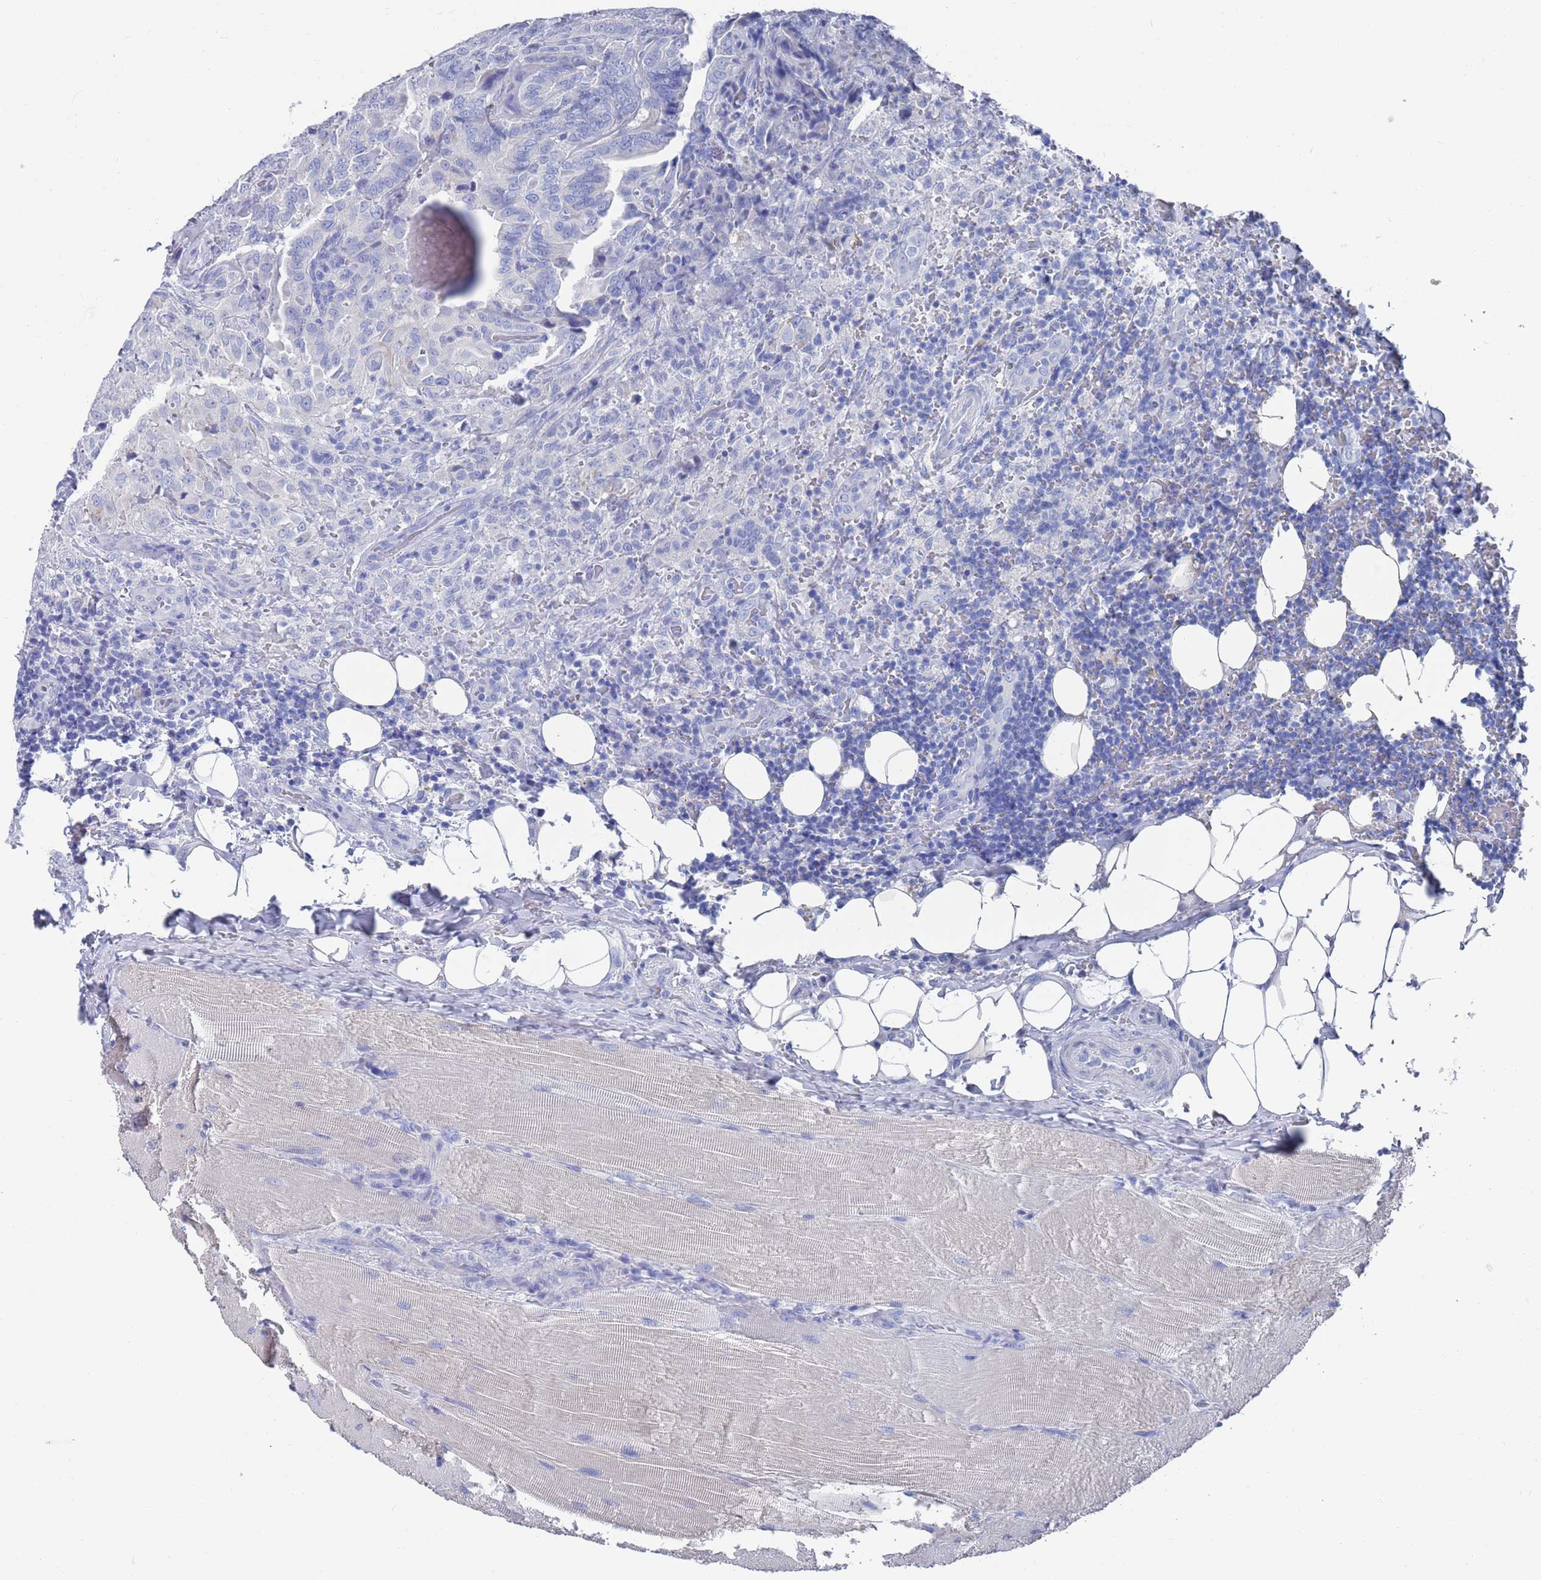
{"staining": {"intensity": "negative", "quantity": "none", "location": "none"}, "tissue": "thyroid cancer", "cell_type": "Tumor cells", "image_type": "cancer", "snomed": [{"axis": "morphology", "description": "Papillary adenocarcinoma, NOS"}, {"axis": "topography", "description": "Thyroid gland"}], "caption": "Histopathology image shows no significant protein positivity in tumor cells of thyroid cancer (papillary adenocarcinoma). (DAB IHC, high magnification).", "gene": "MTMR2", "patient": {"sex": "male", "age": 61}}